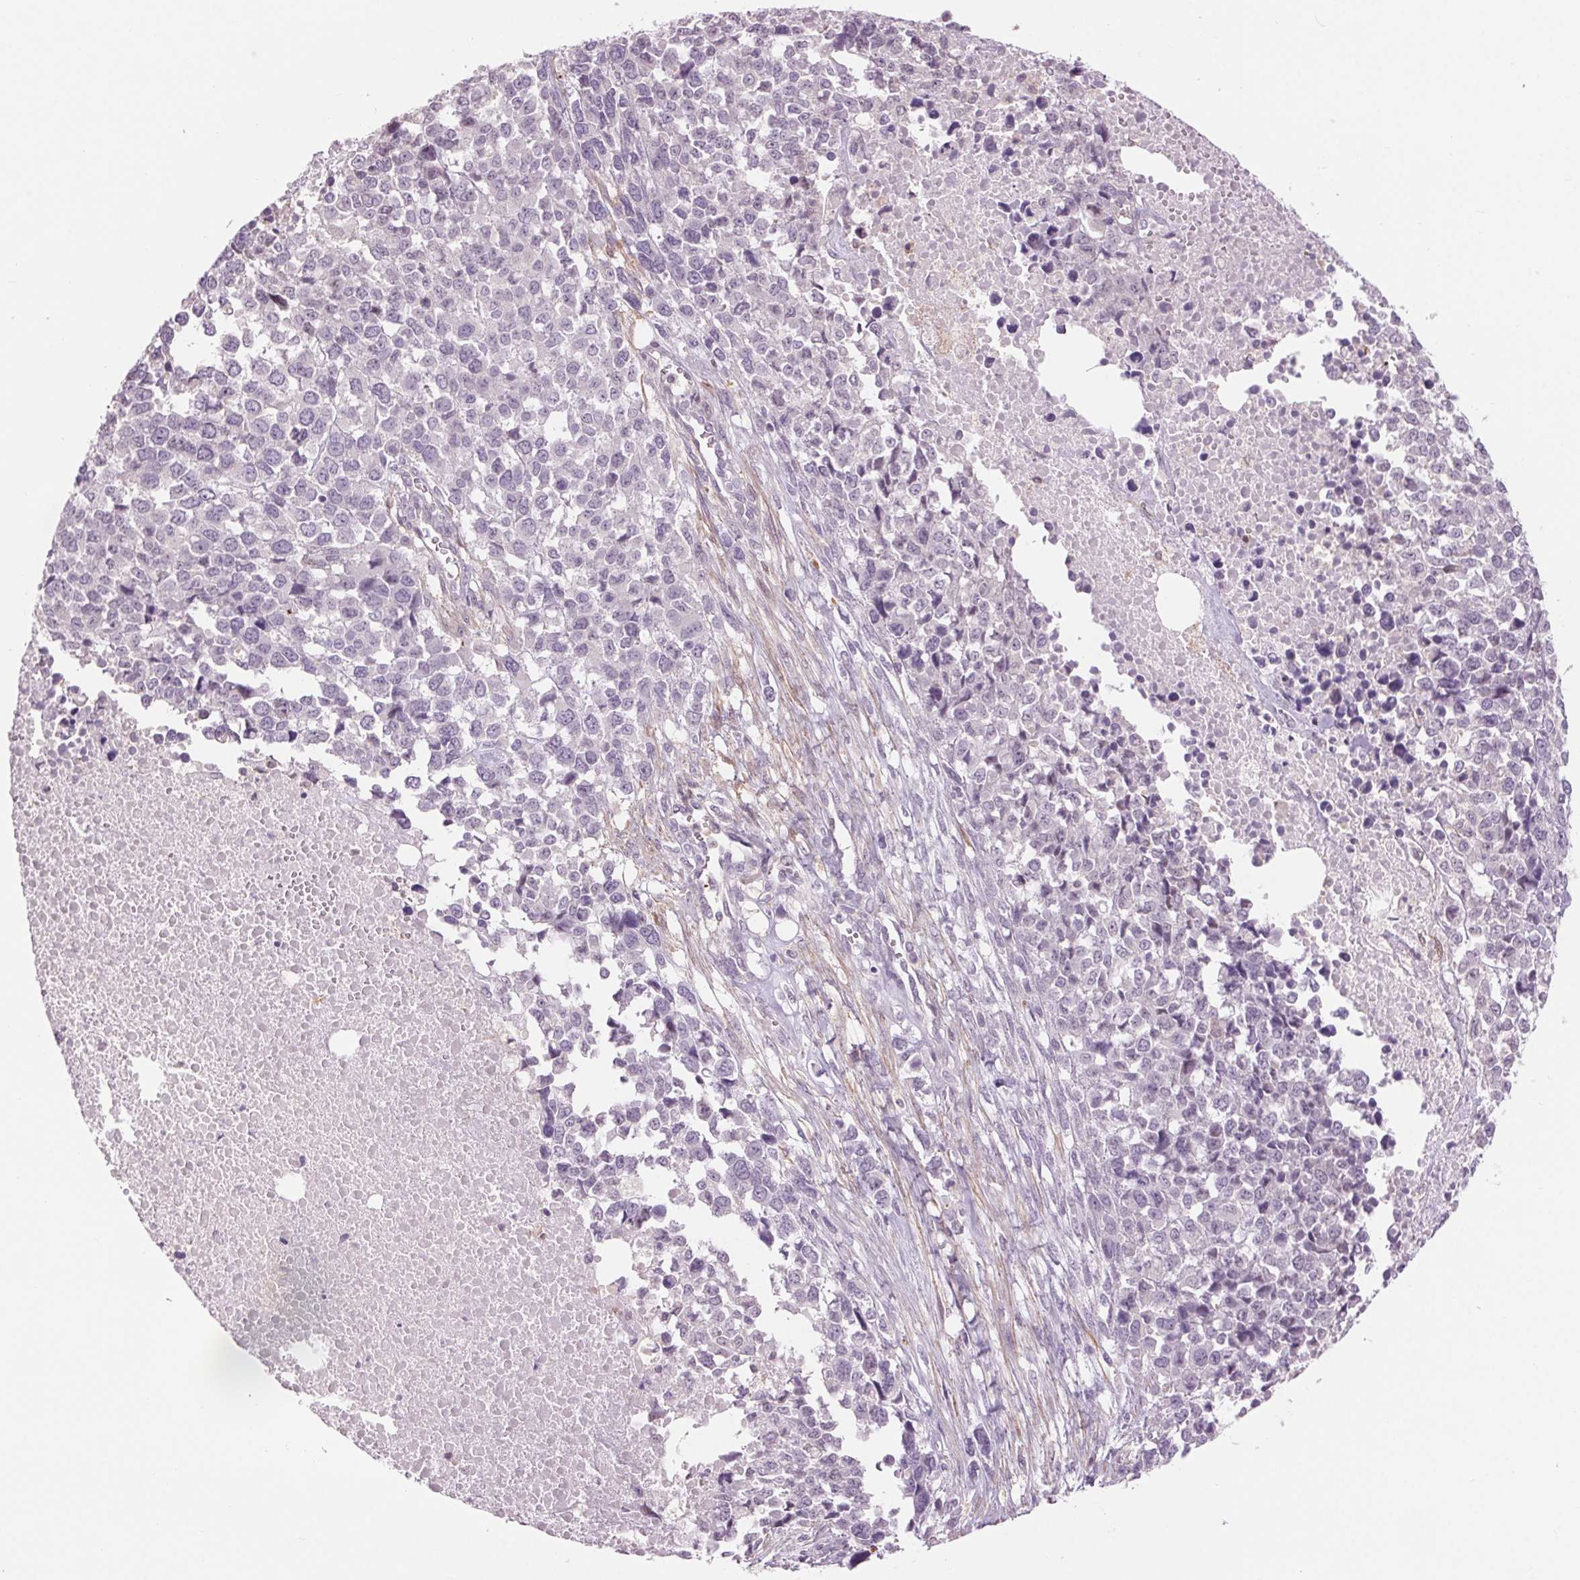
{"staining": {"intensity": "negative", "quantity": "none", "location": "none"}, "tissue": "melanoma", "cell_type": "Tumor cells", "image_type": "cancer", "snomed": [{"axis": "morphology", "description": "Malignant melanoma, Metastatic site"}, {"axis": "topography", "description": "Skin"}], "caption": "Immunohistochemistry micrograph of melanoma stained for a protein (brown), which demonstrates no staining in tumor cells.", "gene": "HHLA2", "patient": {"sex": "male", "age": 84}}